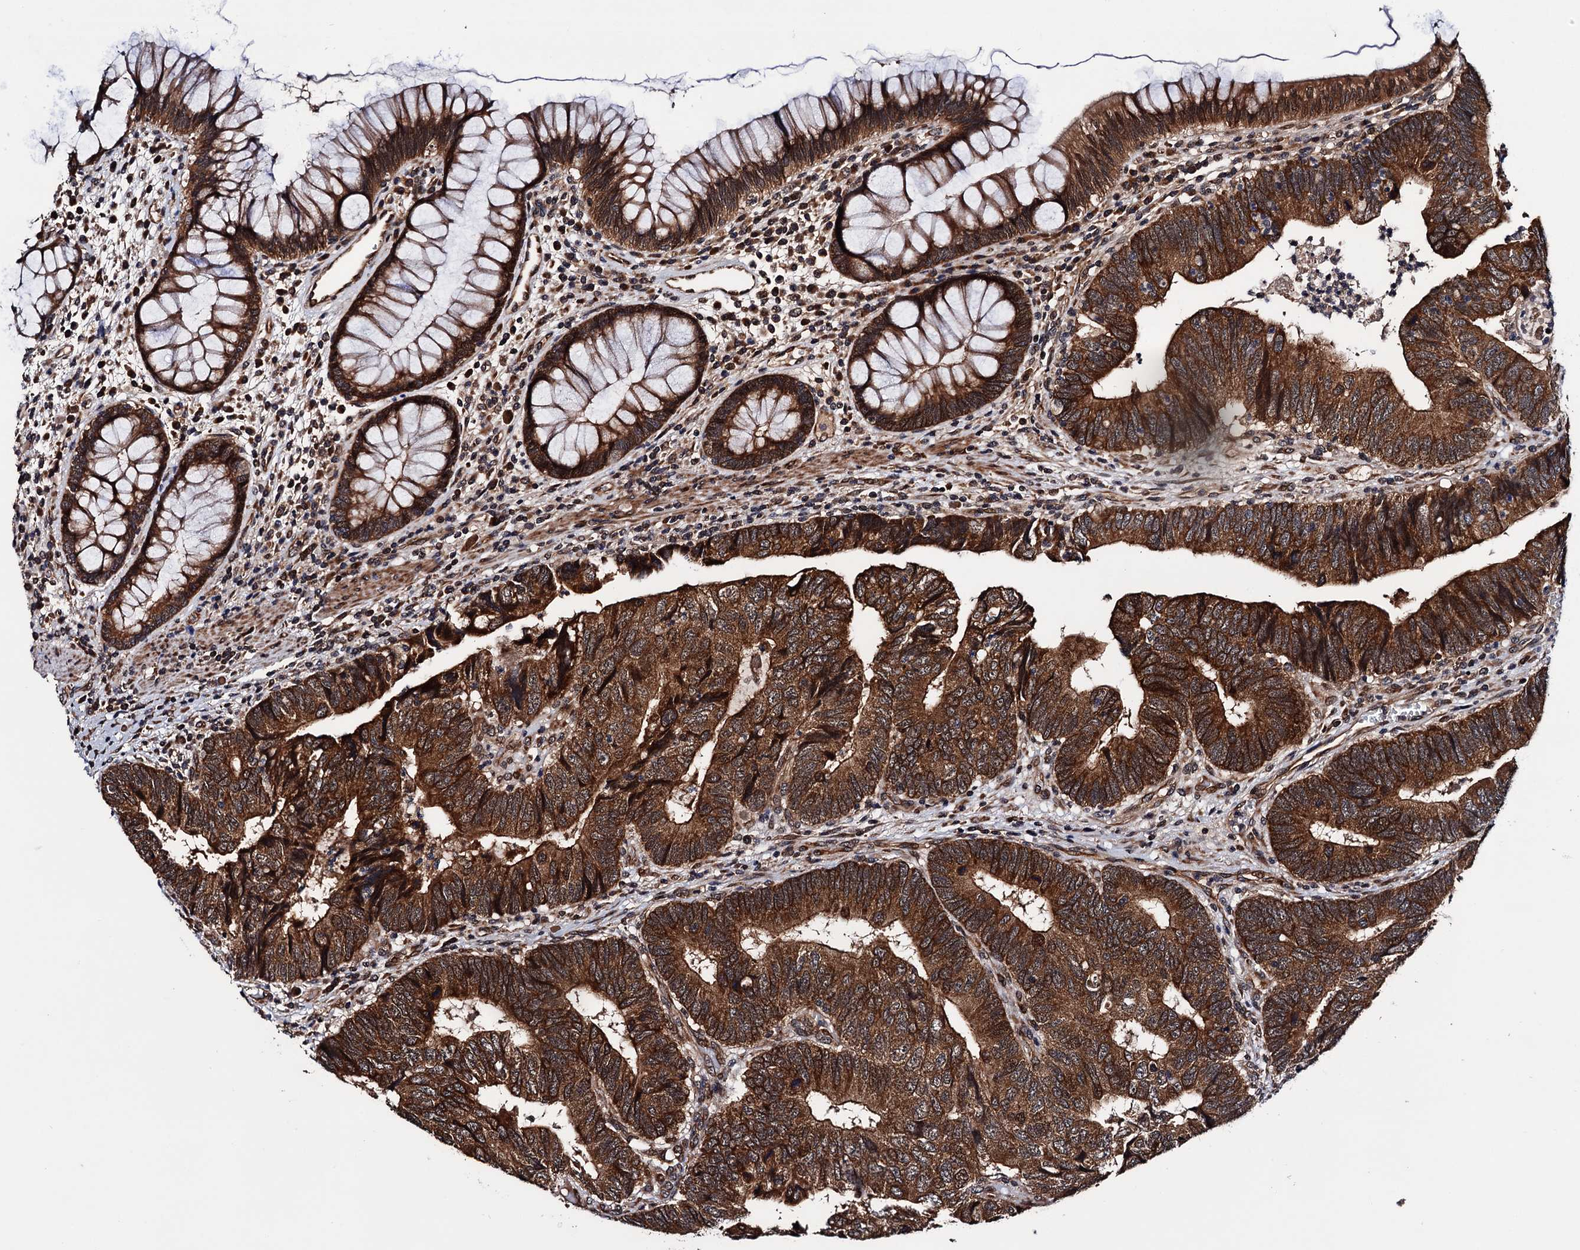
{"staining": {"intensity": "strong", "quantity": ">75%", "location": "cytoplasmic/membranous"}, "tissue": "colorectal cancer", "cell_type": "Tumor cells", "image_type": "cancer", "snomed": [{"axis": "morphology", "description": "Adenocarcinoma, NOS"}, {"axis": "topography", "description": "Colon"}], "caption": "Adenocarcinoma (colorectal) stained with a protein marker shows strong staining in tumor cells.", "gene": "NAA16", "patient": {"sex": "female", "age": 67}}